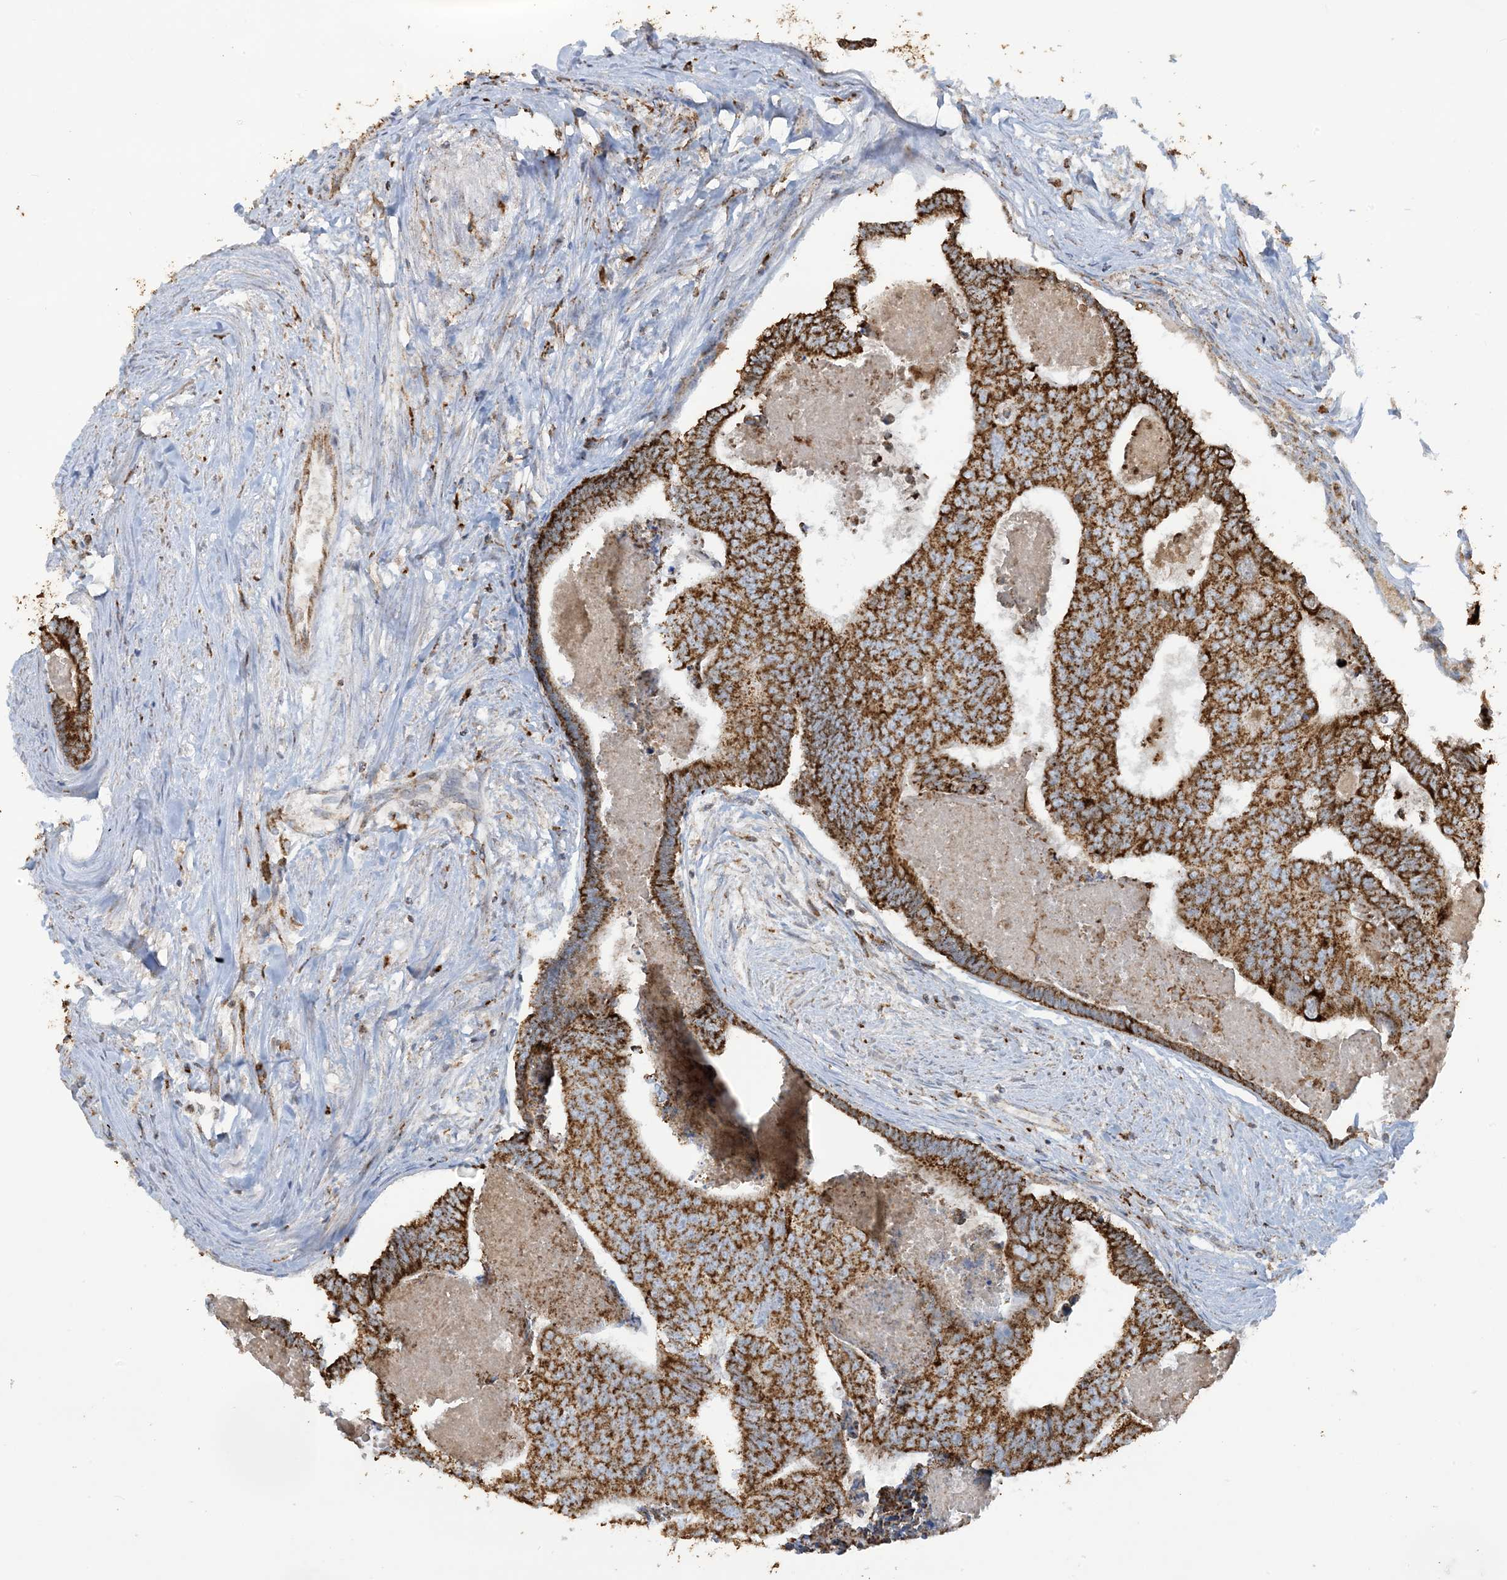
{"staining": {"intensity": "strong", "quantity": ">75%", "location": "cytoplasmic/membranous"}, "tissue": "colorectal cancer", "cell_type": "Tumor cells", "image_type": "cancer", "snomed": [{"axis": "morphology", "description": "Adenocarcinoma, NOS"}, {"axis": "topography", "description": "Colon"}], "caption": "There is high levels of strong cytoplasmic/membranous staining in tumor cells of colorectal cancer, as demonstrated by immunohistochemical staining (brown color).", "gene": "AGA", "patient": {"sex": "female", "age": 67}}